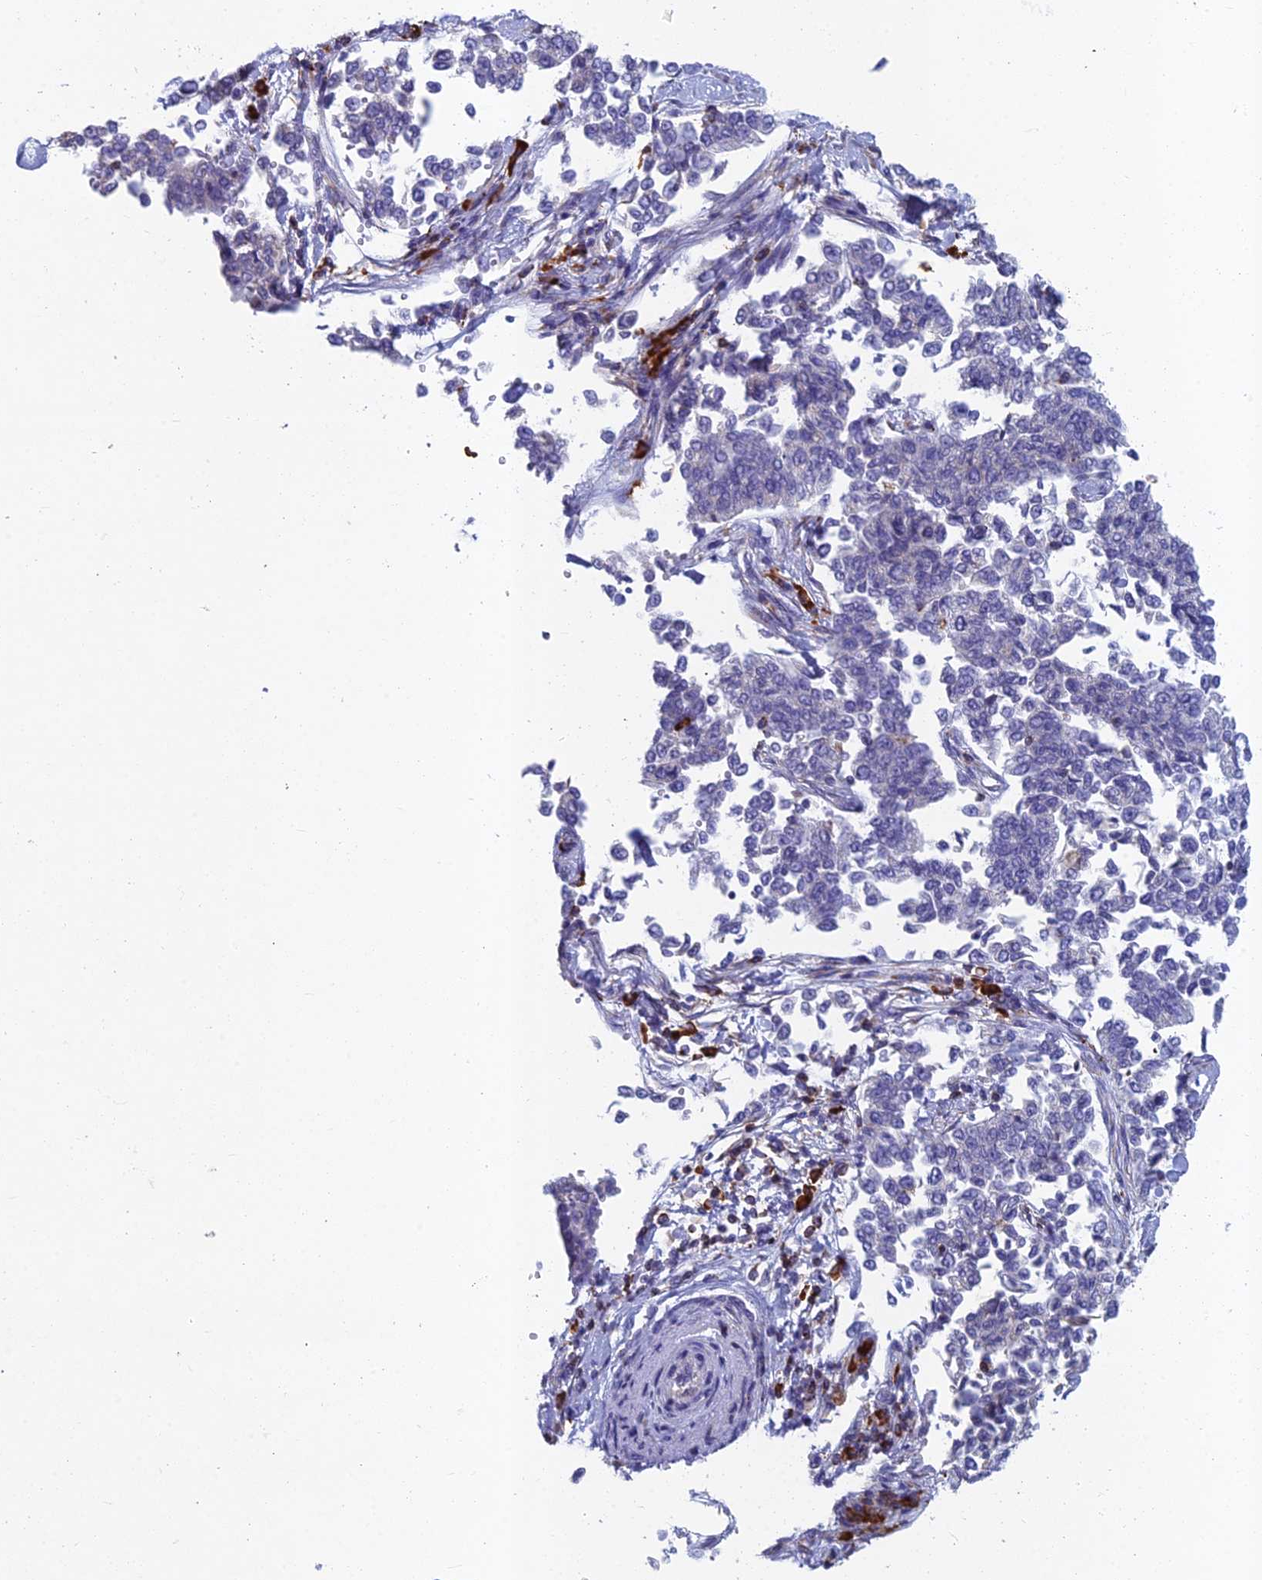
{"staining": {"intensity": "negative", "quantity": "none", "location": "none"}, "tissue": "cervical cancer", "cell_type": "Tumor cells", "image_type": "cancer", "snomed": [{"axis": "morphology", "description": "Squamous cell carcinoma, NOS"}, {"axis": "topography", "description": "Cervix"}], "caption": "High magnification brightfield microscopy of cervical cancer stained with DAB (brown) and counterstained with hematoxylin (blue): tumor cells show no significant expression.", "gene": "ABI3BP", "patient": {"sex": "female", "age": 35}}